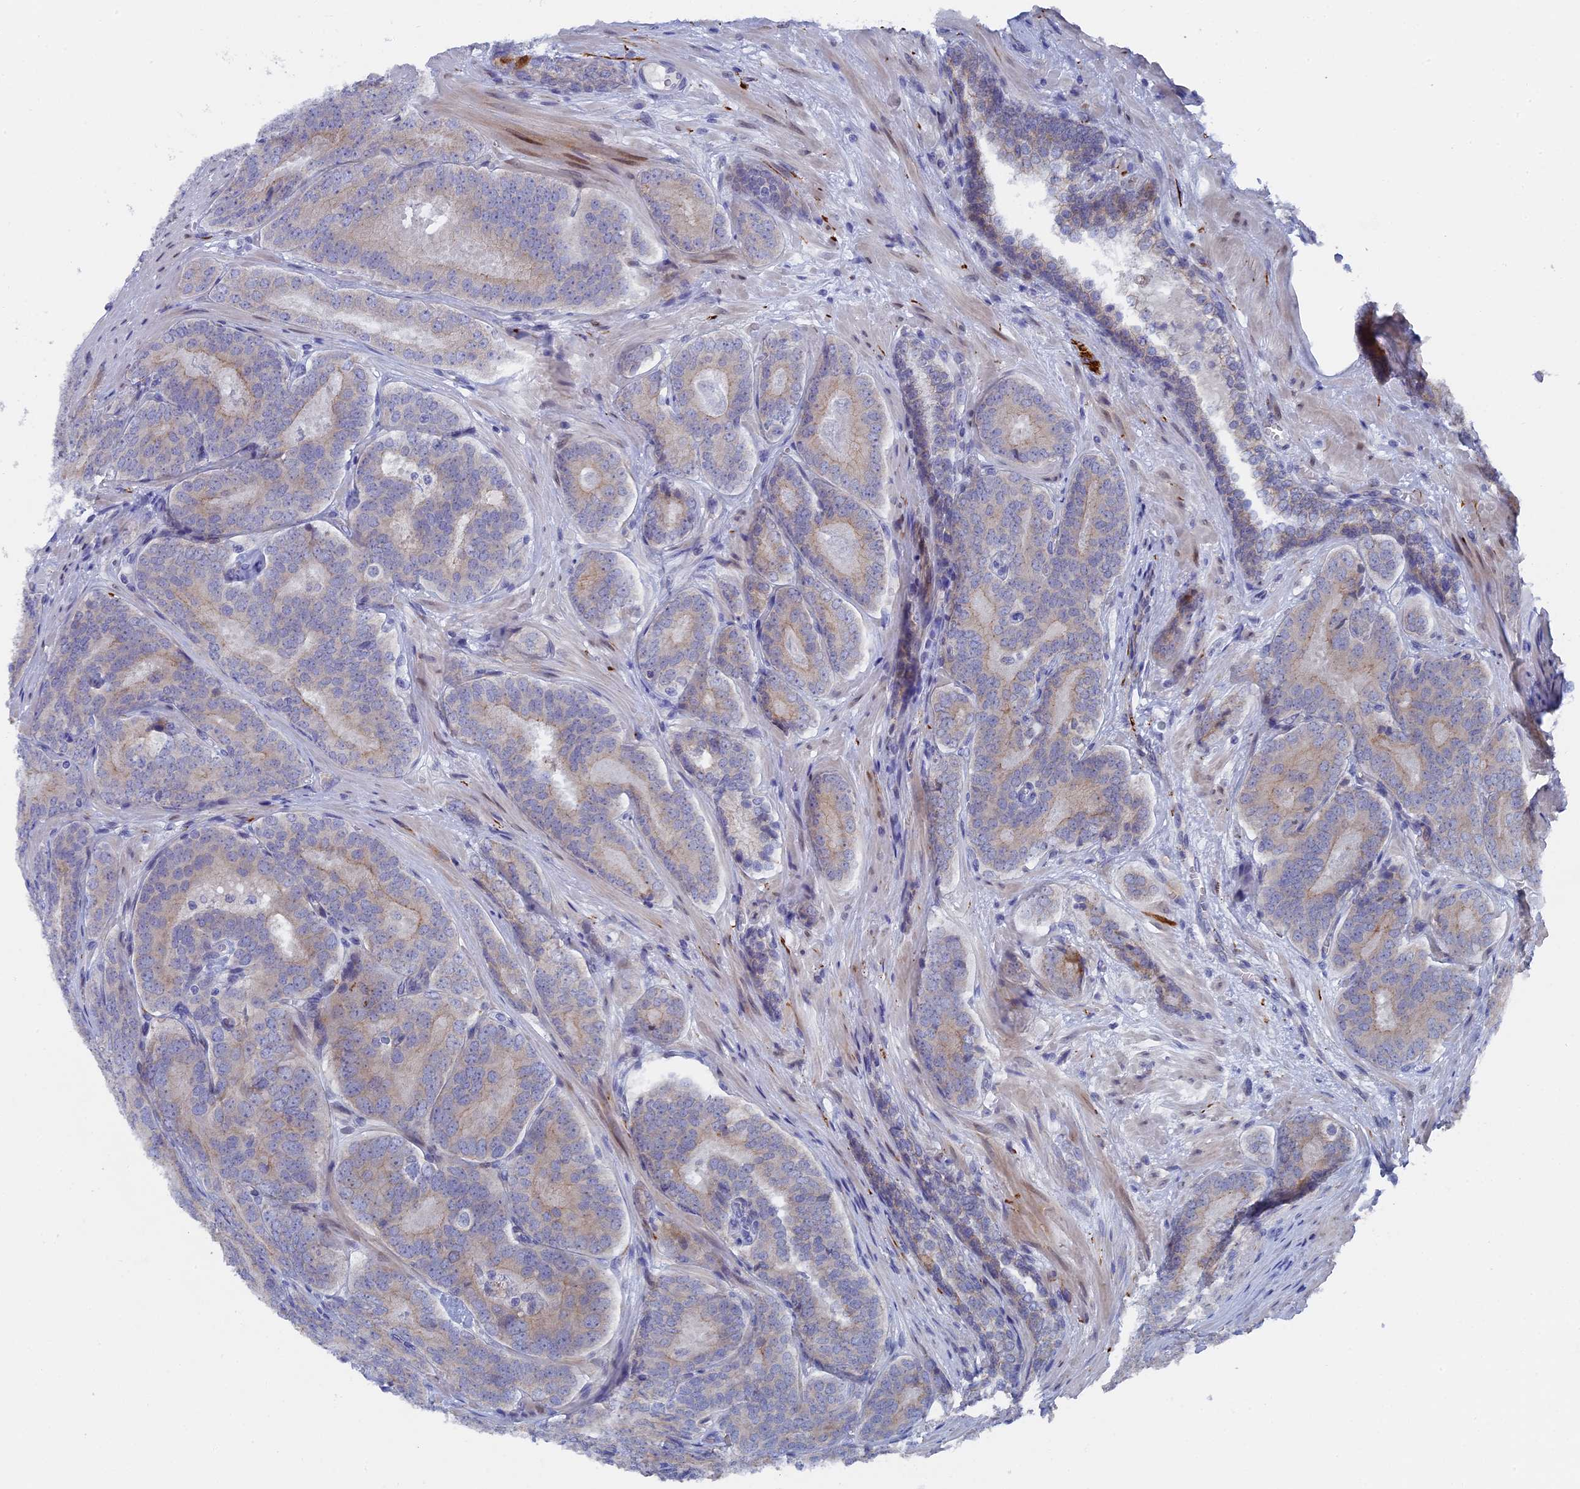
{"staining": {"intensity": "moderate", "quantity": "25%-75%", "location": "cytoplasmic/membranous"}, "tissue": "prostate cancer", "cell_type": "Tumor cells", "image_type": "cancer", "snomed": [{"axis": "morphology", "description": "Adenocarcinoma, High grade"}, {"axis": "topography", "description": "Prostate"}], "caption": "A brown stain highlights moderate cytoplasmic/membranous staining of a protein in prostate cancer (adenocarcinoma (high-grade)) tumor cells. (DAB (3,3'-diaminobenzidine) IHC with brightfield microscopy, high magnification).", "gene": "TMEM161A", "patient": {"sex": "male", "age": 63}}